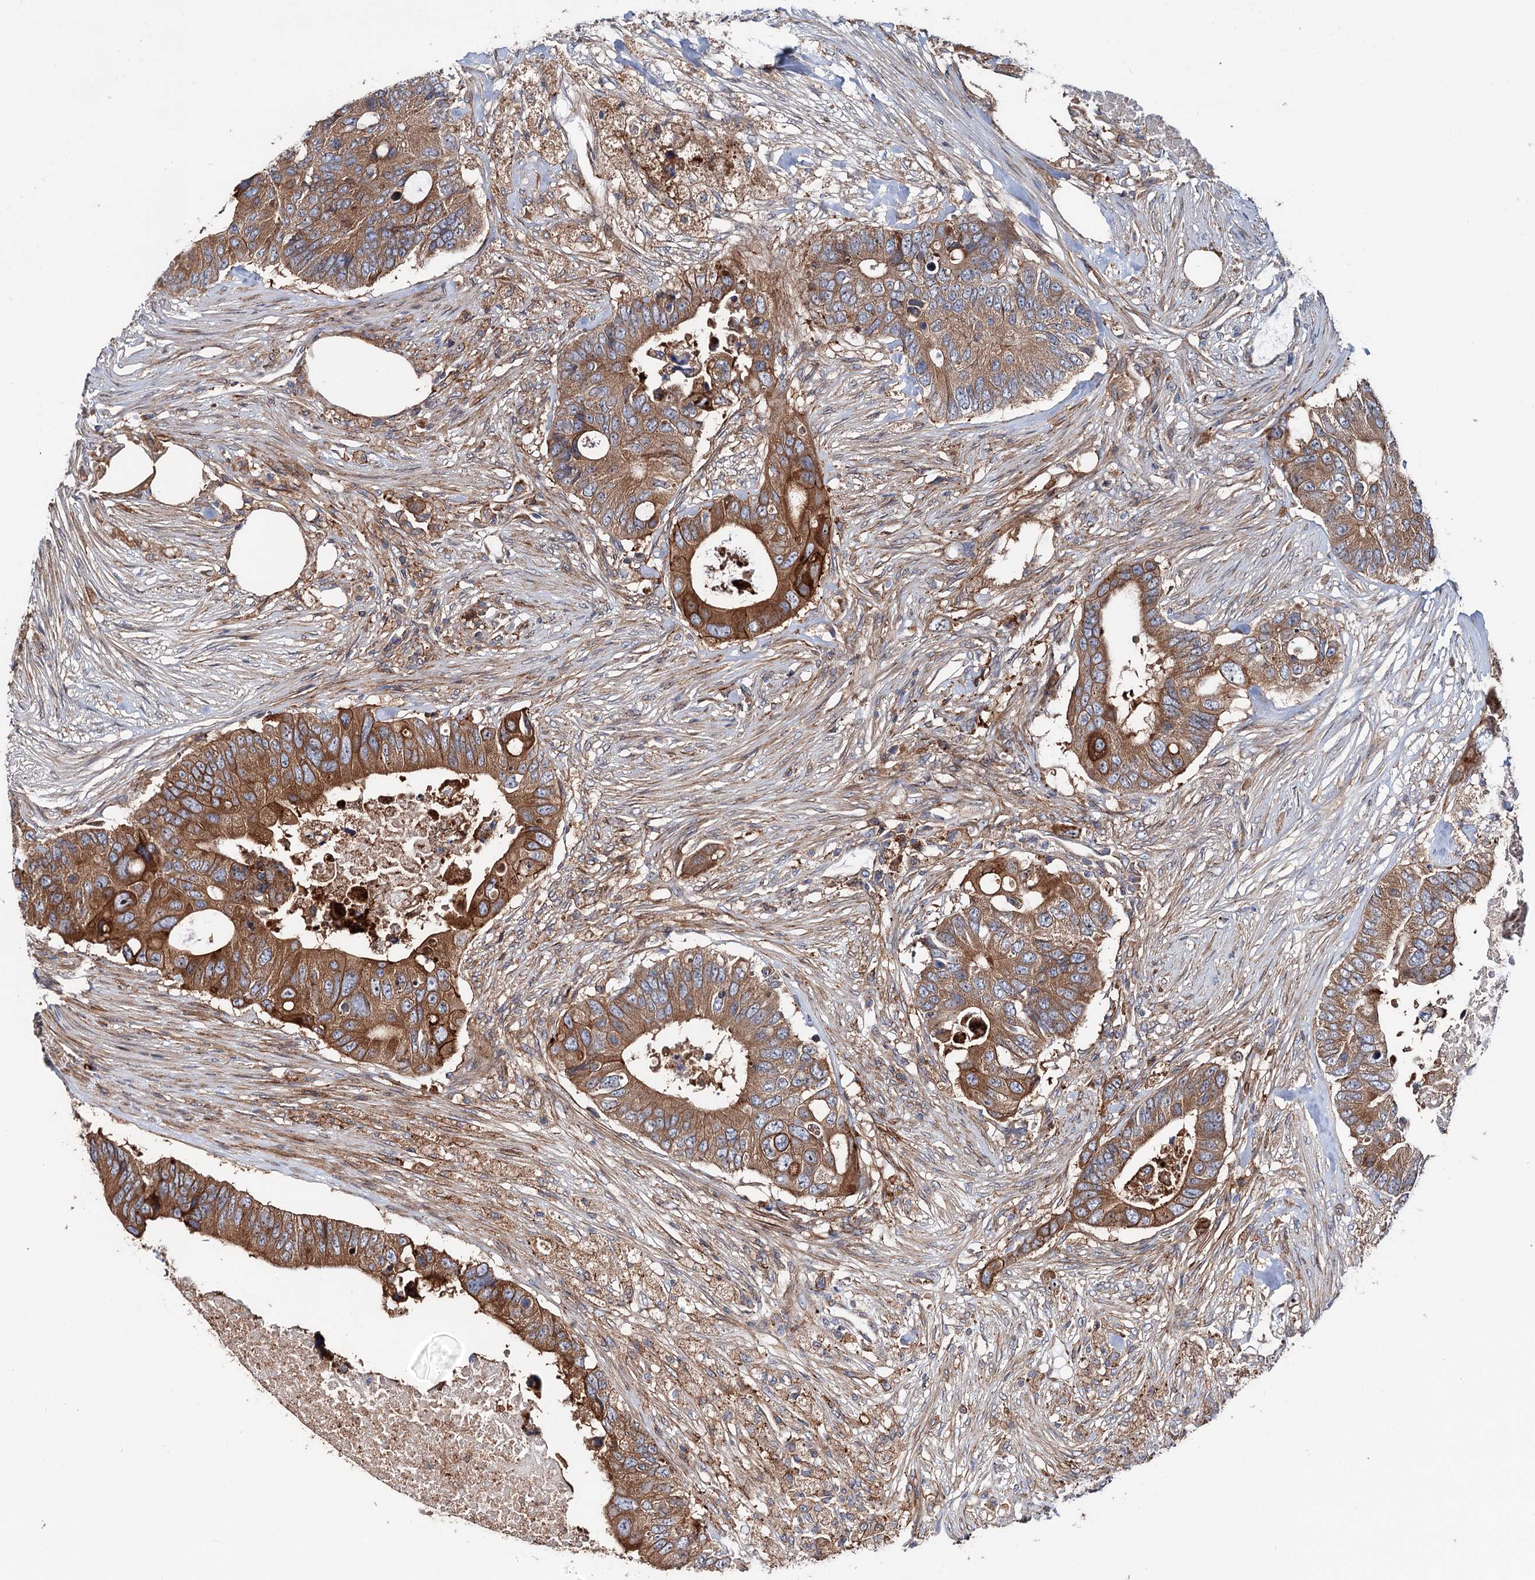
{"staining": {"intensity": "strong", "quantity": ">75%", "location": "cytoplasmic/membranous"}, "tissue": "colorectal cancer", "cell_type": "Tumor cells", "image_type": "cancer", "snomed": [{"axis": "morphology", "description": "Adenocarcinoma, NOS"}, {"axis": "topography", "description": "Colon"}], "caption": "Human colorectal cancer (adenocarcinoma) stained with a protein marker shows strong staining in tumor cells.", "gene": "PTDSS2", "patient": {"sex": "male", "age": 71}}